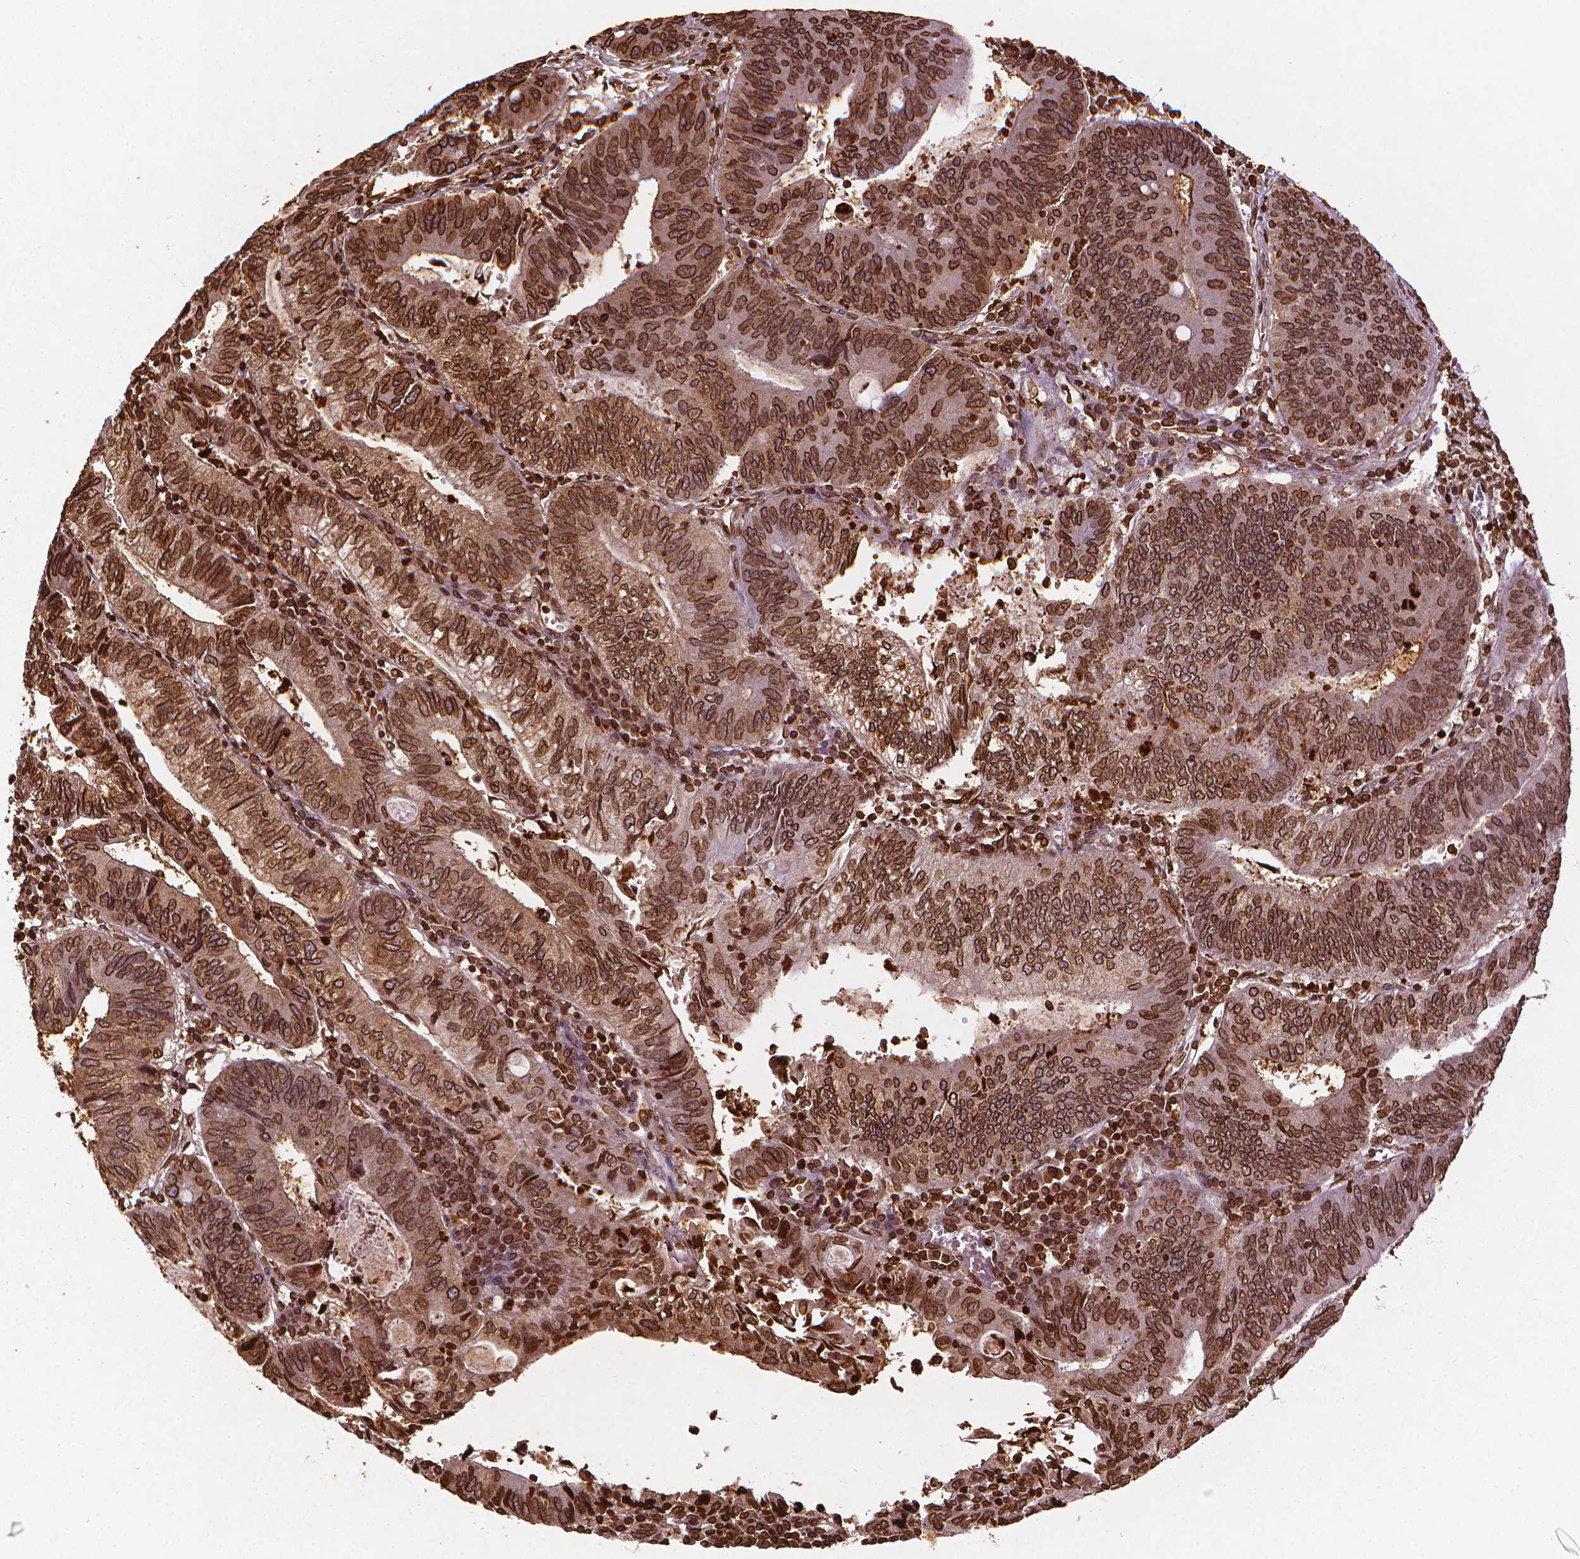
{"staining": {"intensity": "strong", "quantity": ">75%", "location": "cytoplasmic/membranous,nuclear"}, "tissue": "colorectal cancer", "cell_type": "Tumor cells", "image_type": "cancer", "snomed": [{"axis": "morphology", "description": "Adenocarcinoma, NOS"}, {"axis": "topography", "description": "Colon"}], "caption": "Protein expression analysis of colorectal cancer reveals strong cytoplasmic/membranous and nuclear positivity in approximately >75% of tumor cells.", "gene": "LMNB1", "patient": {"sex": "male", "age": 67}}